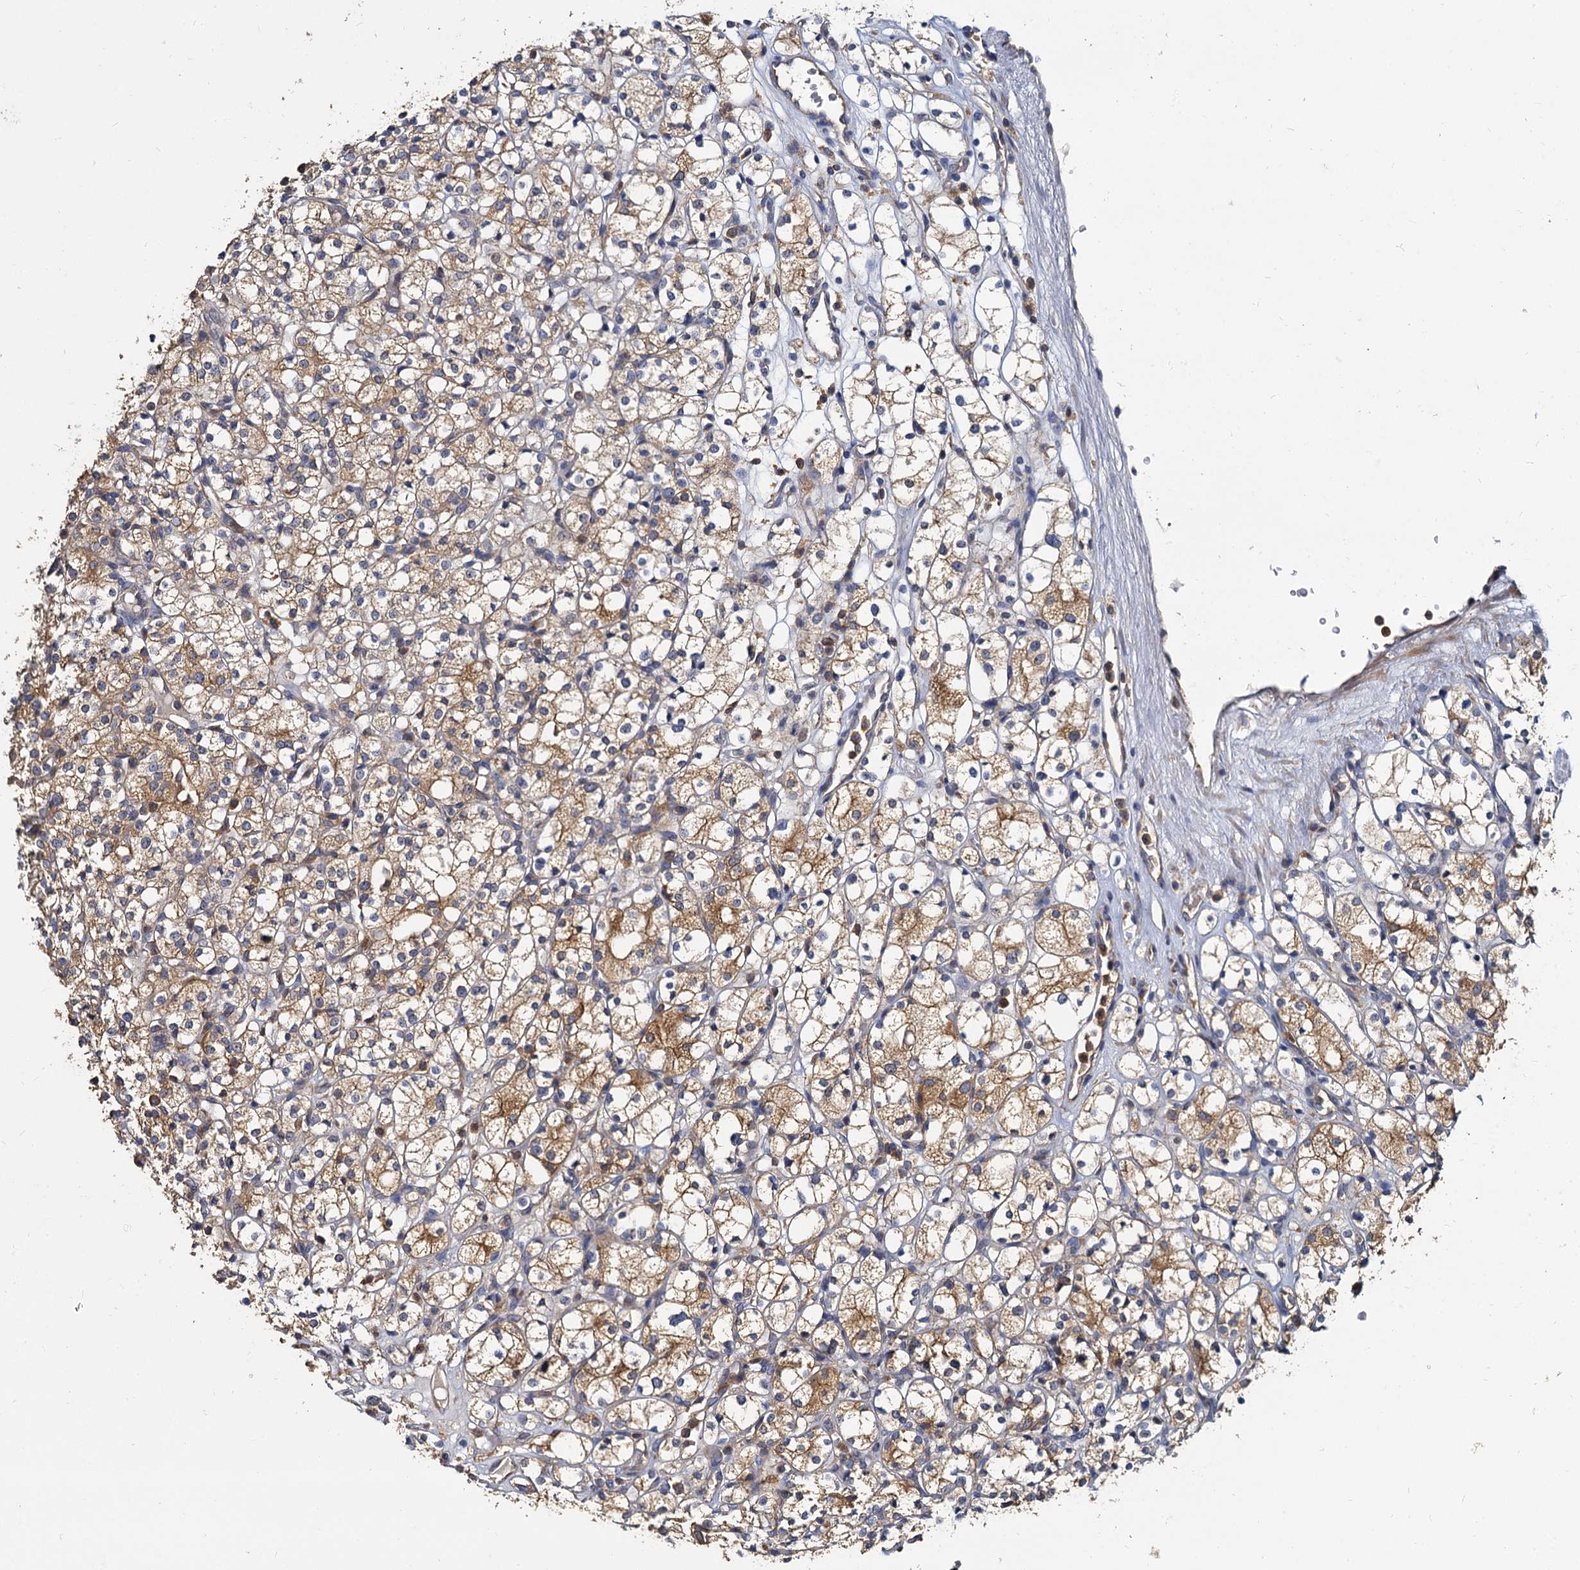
{"staining": {"intensity": "moderate", "quantity": ">75%", "location": "cytoplasmic/membranous"}, "tissue": "renal cancer", "cell_type": "Tumor cells", "image_type": "cancer", "snomed": [{"axis": "morphology", "description": "Adenocarcinoma, NOS"}, {"axis": "topography", "description": "Kidney"}], "caption": "Renal adenocarcinoma stained with a brown dye reveals moderate cytoplasmic/membranous positive staining in approximately >75% of tumor cells.", "gene": "ANKRD13A", "patient": {"sex": "male", "age": 77}}